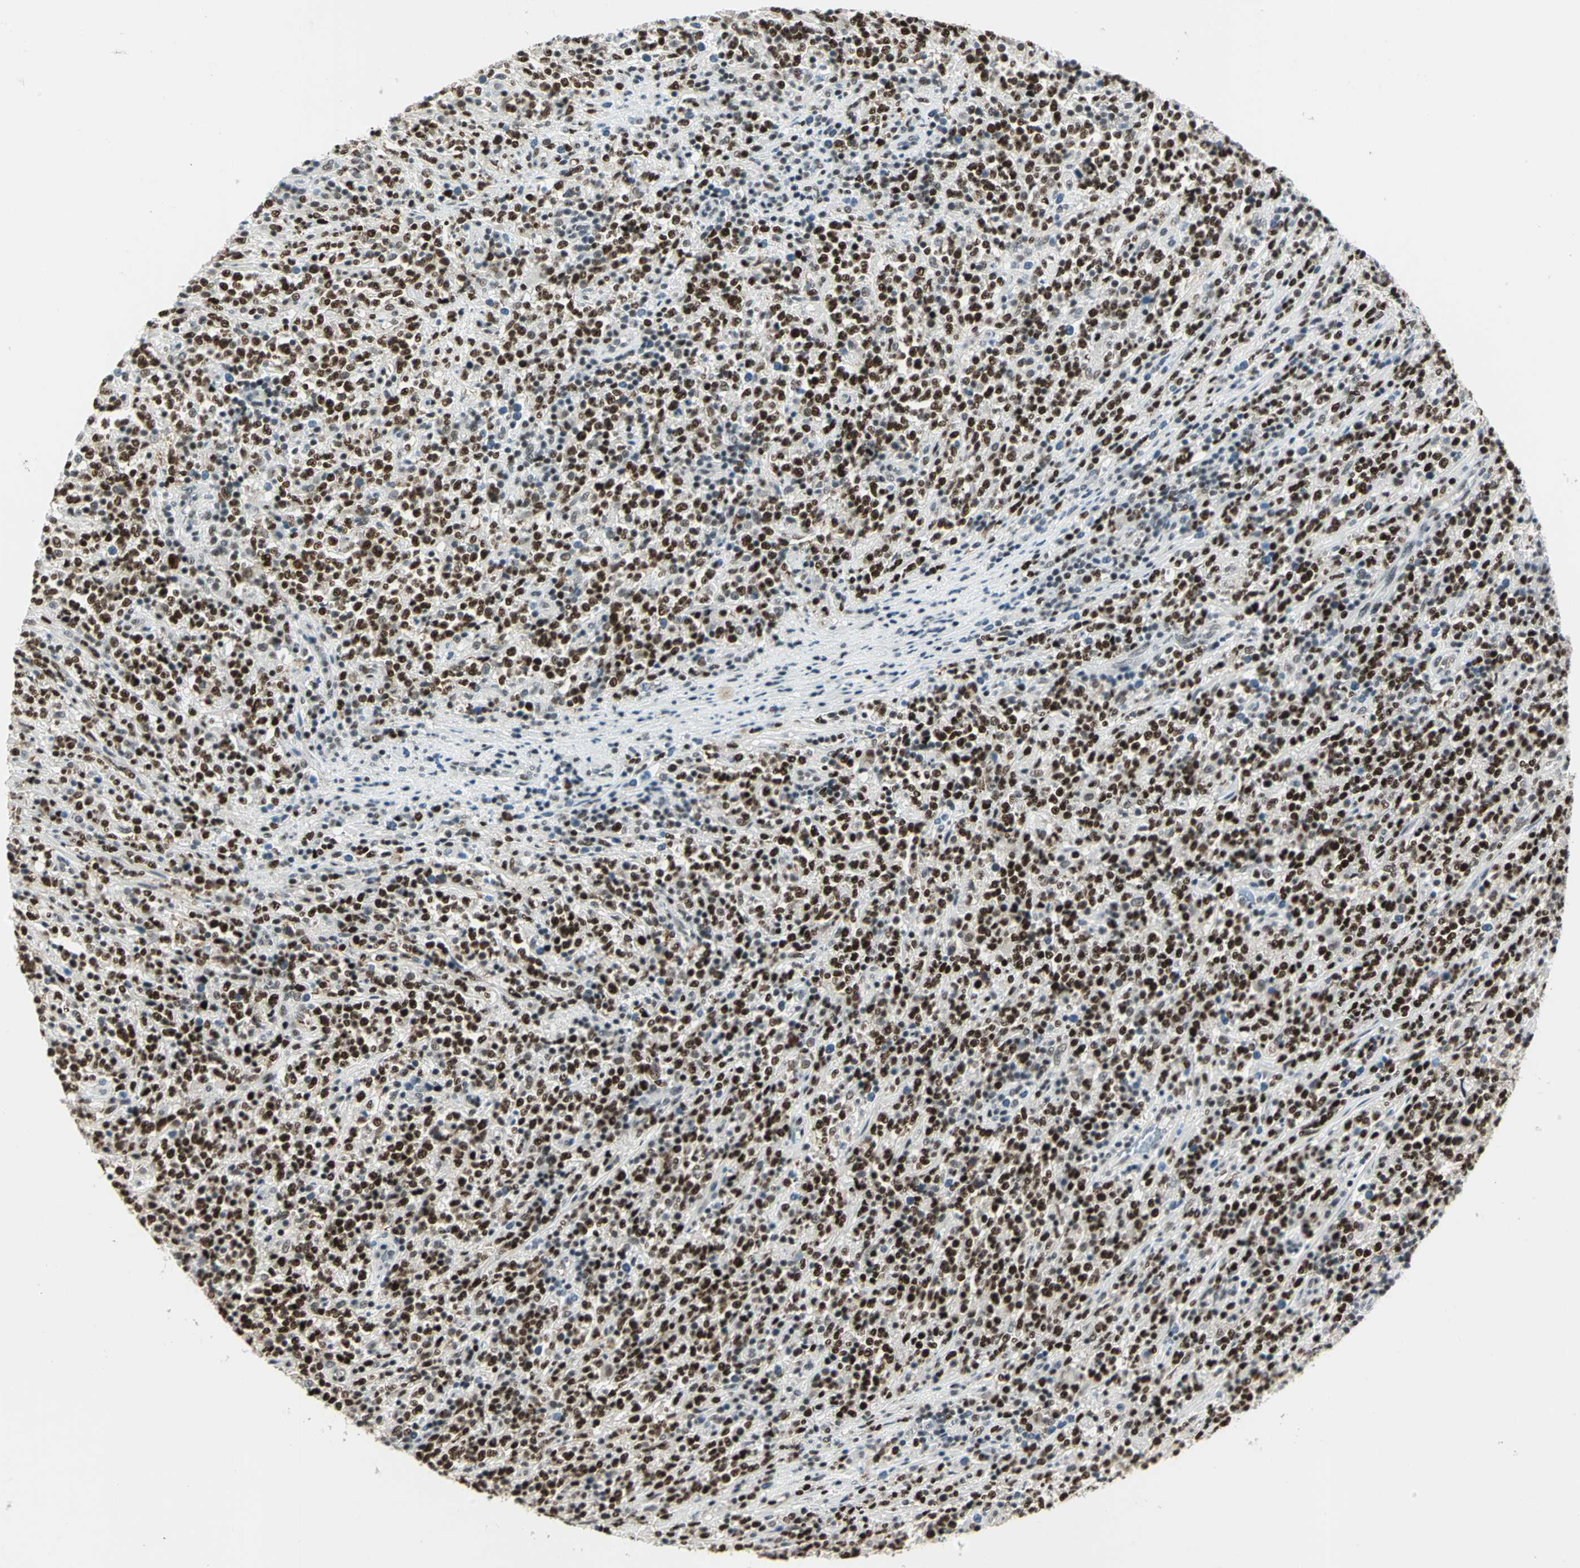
{"staining": {"intensity": "strong", "quantity": ">75%", "location": "nuclear"}, "tissue": "lymphoma", "cell_type": "Tumor cells", "image_type": "cancer", "snomed": [{"axis": "morphology", "description": "Malignant lymphoma, non-Hodgkin's type, High grade"}, {"axis": "topography", "description": "Soft tissue"}], "caption": "Brown immunohistochemical staining in lymphoma shows strong nuclear positivity in approximately >75% of tumor cells.", "gene": "CCNT1", "patient": {"sex": "male", "age": 18}}